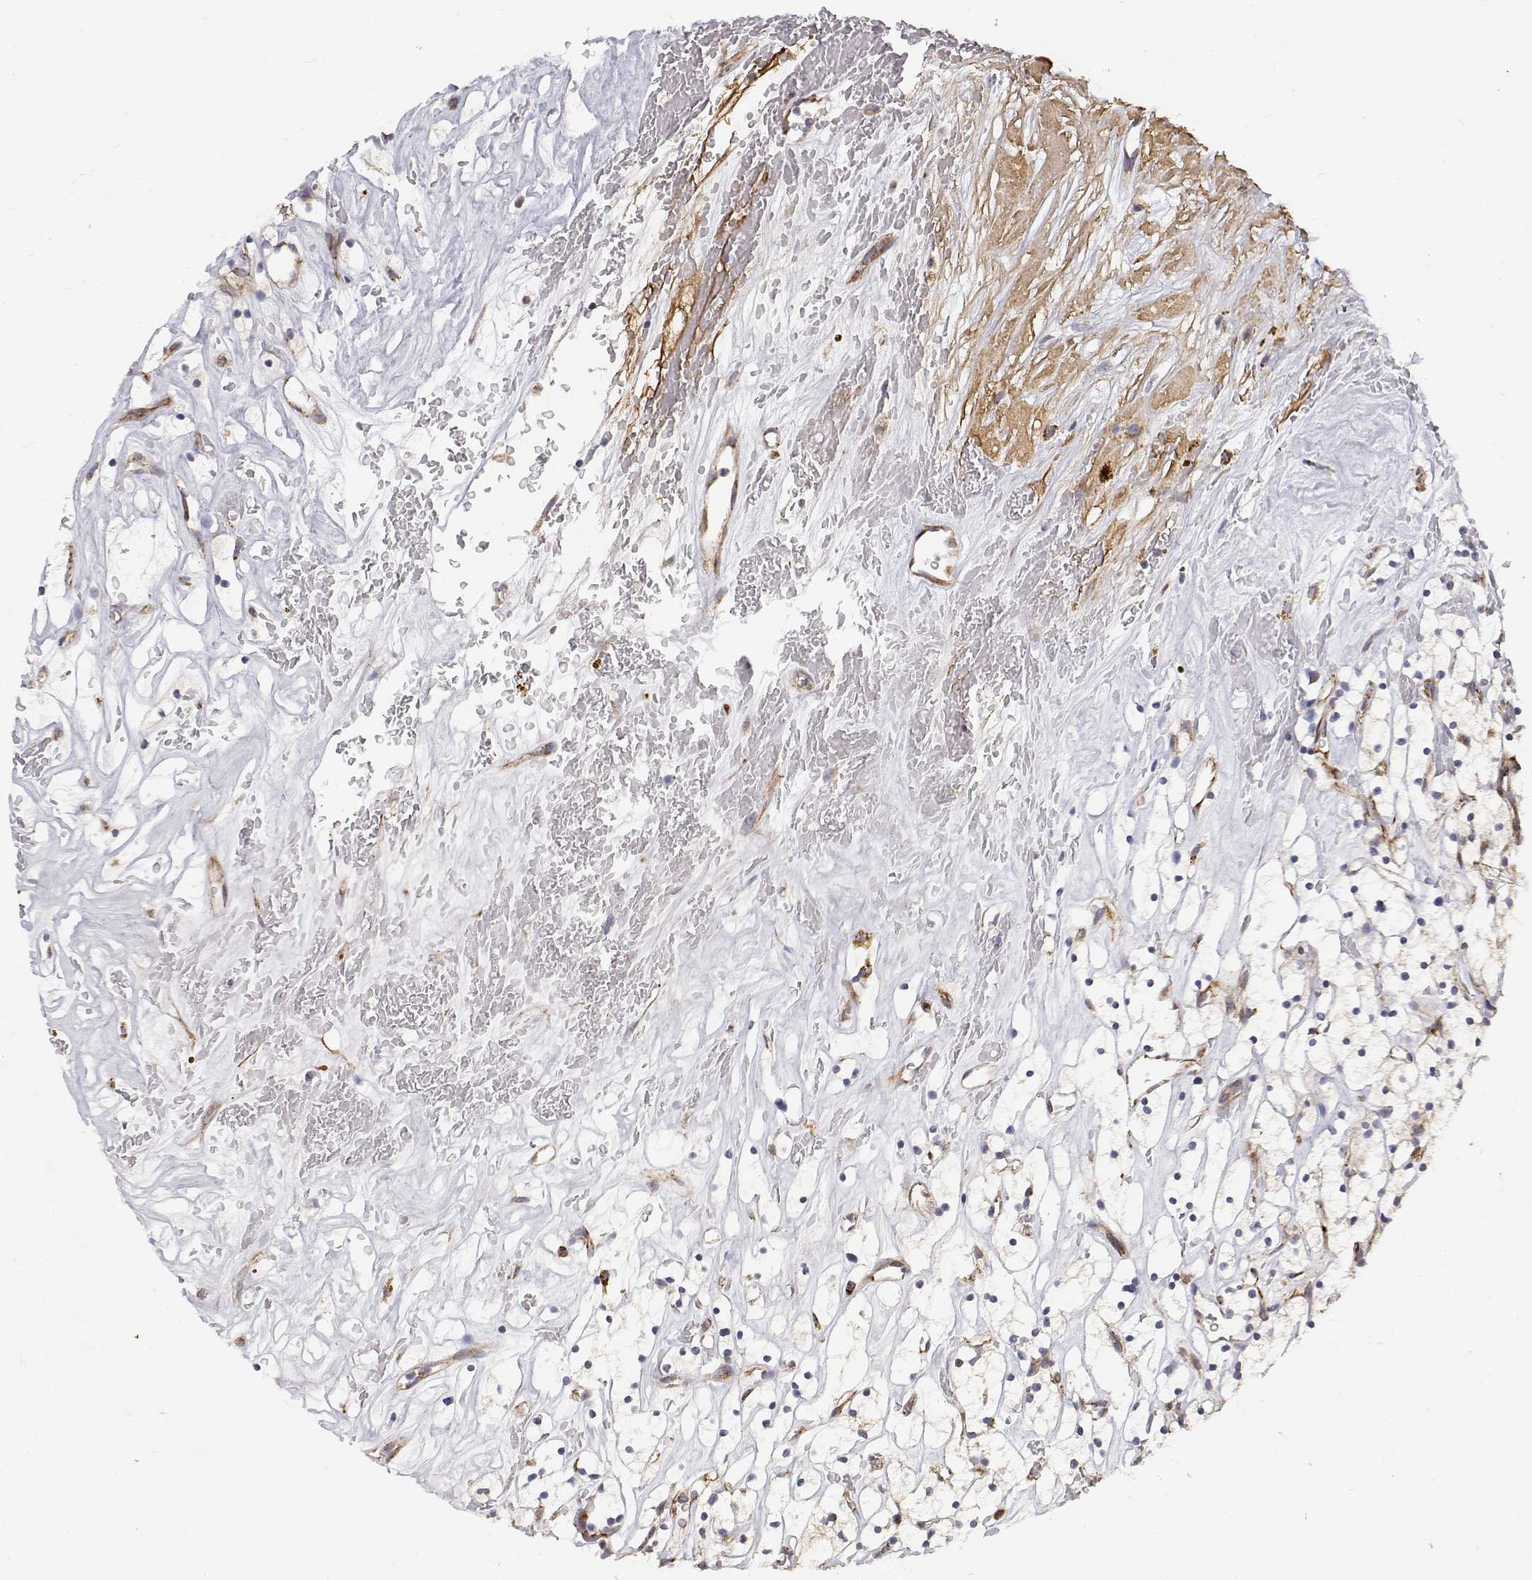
{"staining": {"intensity": "negative", "quantity": "none", "location": "none"}, "tissue": "renal cancer", "cell_type": "Tumor cells", "image_type": "cancer", "snomed": [{"axis": "morphology", "description": "Adenocarcinoma, NOS"}, {"axis": "topography", "description": "Kidney"}], "caption": "Tumor cells show no significant staining in renal cancer.", "gene": "SPICE1", "patient": {"sex": "female", "age": 64}}